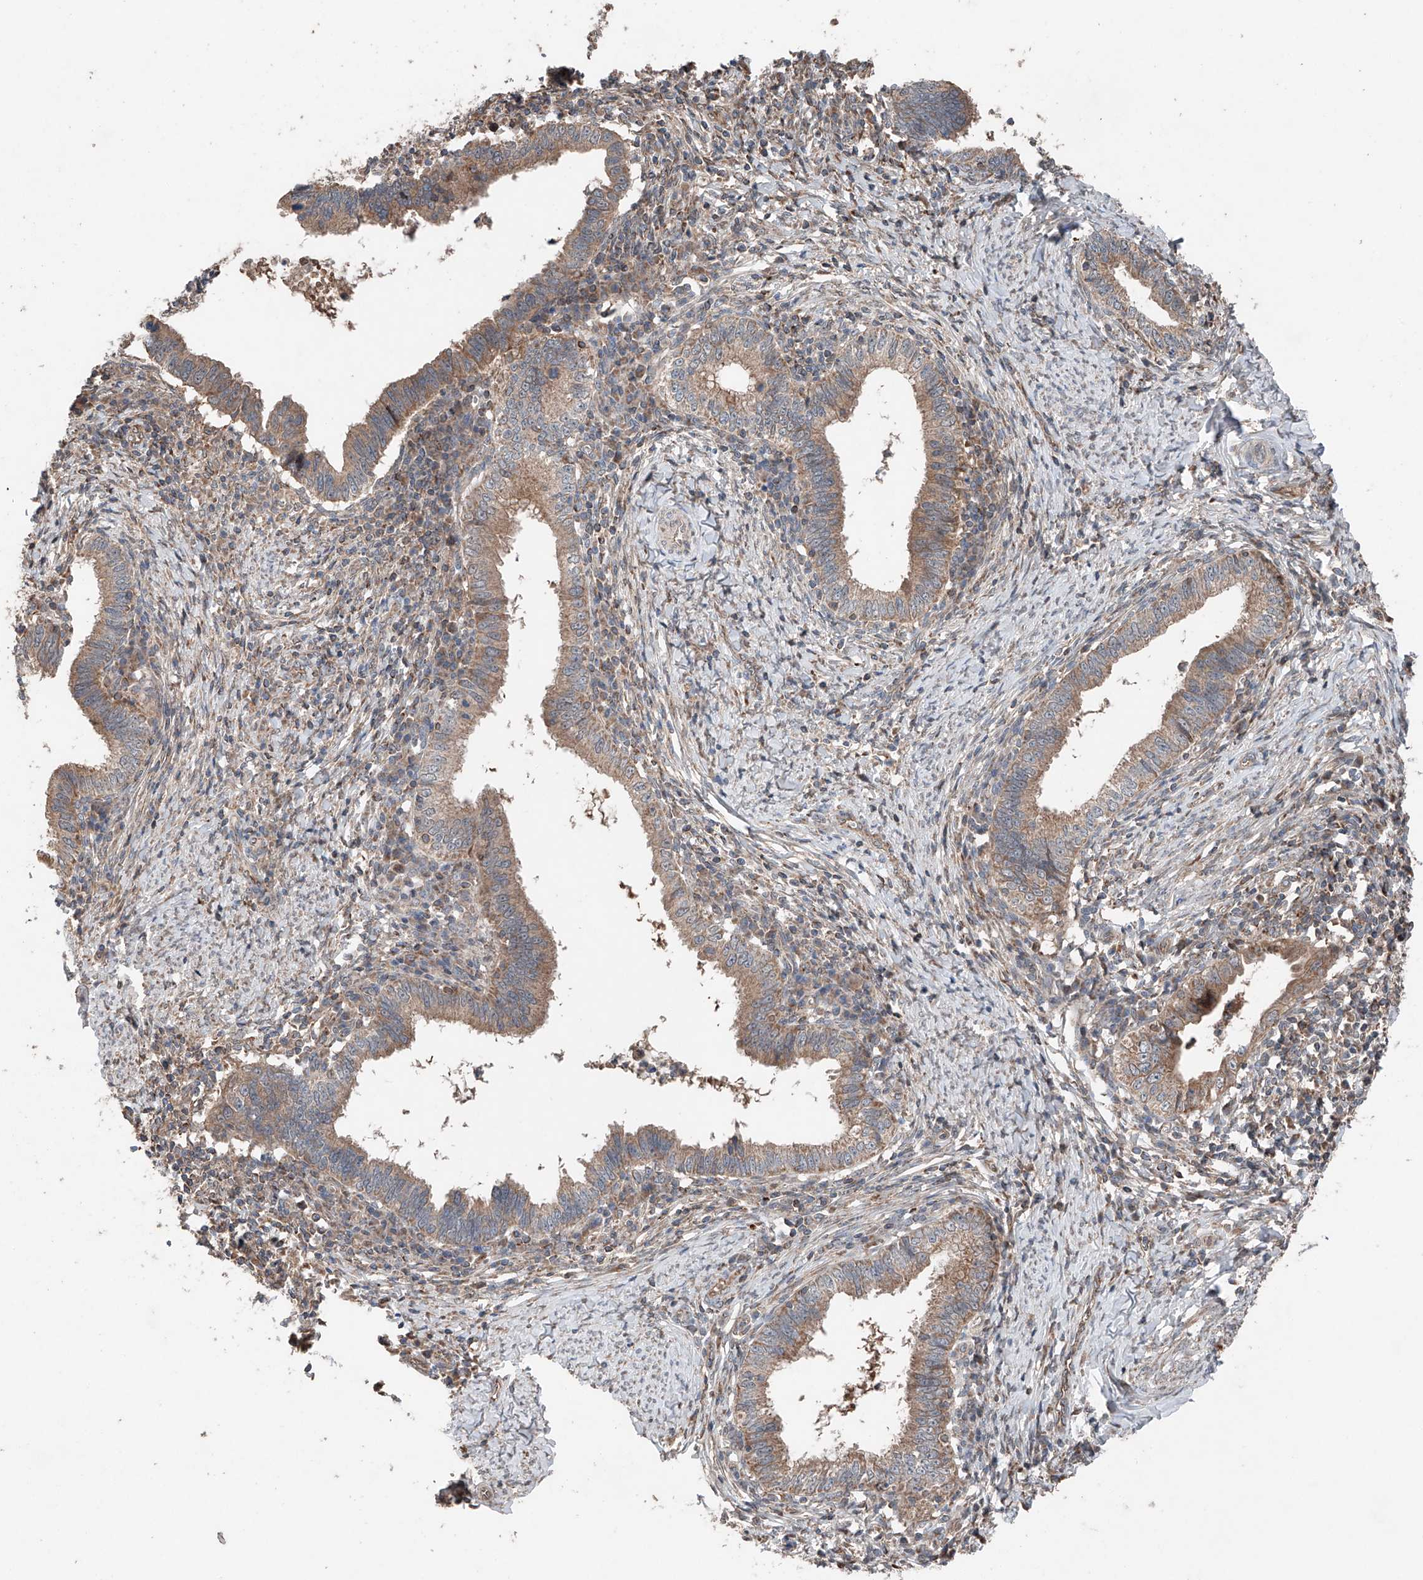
{"staining": {"intensity": "moderate", "quantity": ">75%", "location": "cytoplasmic/membranous"}, "tissue": "cervical cancer", "cell_type": "Tumor cells", "image_type": "cancer", "snomed": [{"axis": "morphology", "description": "Adenocarcinoma, NOS"}, {"axis": "topography", "description": "Cervix"}], "caption": "Adenocarcinoma (cervical) stained with a brown dye shows moderate cytoplasmic/membranous positive staining in about >75% of tumor cells.", "gene": "AP4B1", "patient": {"sex": "female", "age": 36}}